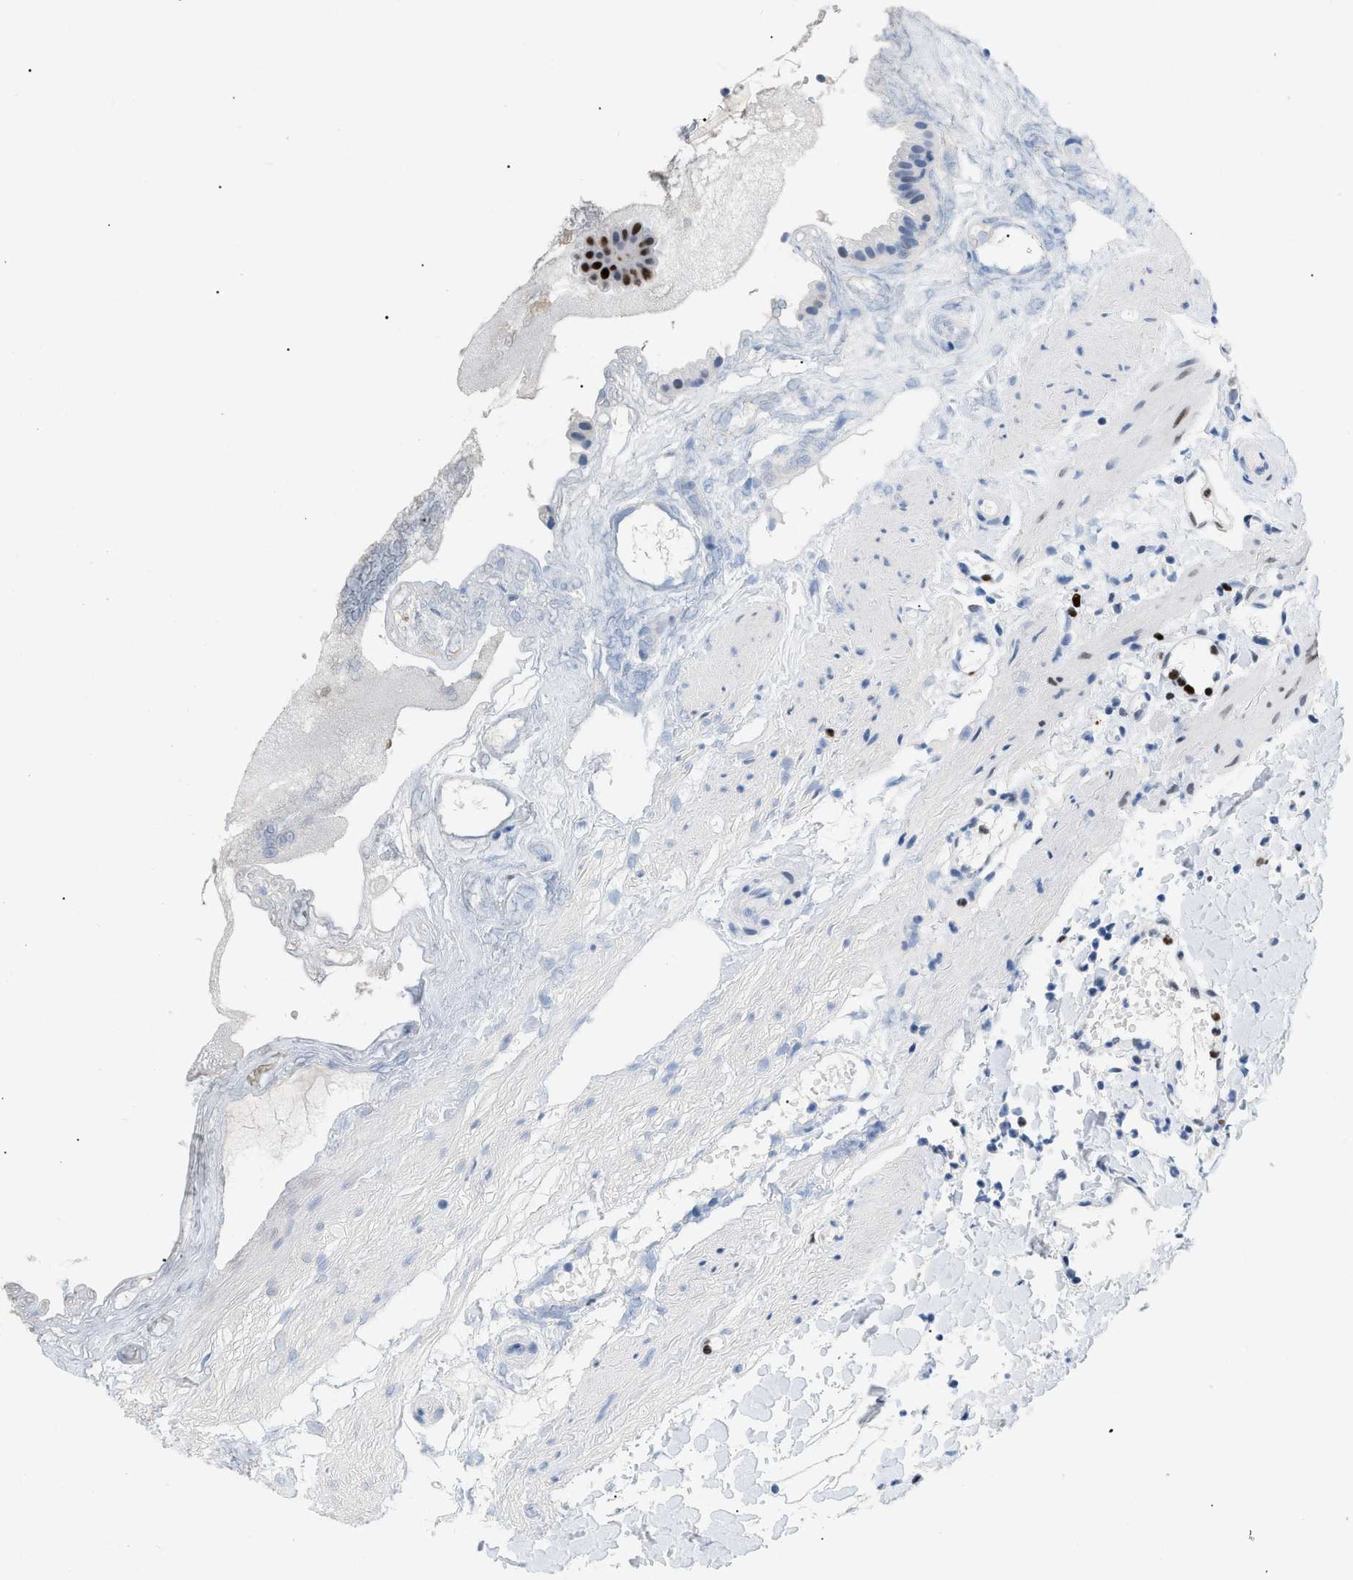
{"staining": {"intensity": "strong", "quantity": "25%-75%", "location": "nuclear"}, "tissue": "gallbladder", "cell_type": "Glandular cells", "image_type": "normal", "snomed": [{"axis": "morphology", "description": "Normal tissue, NOS"}, {"axis": "topography", "description": "Gallbladder"}], "caption": "Glandular cells exhibit strong nuclear staining in about 25%-75% of cells in benign gallbladder. The protein is shown in brown color, while the nuclei are stained blue.", "gene": "MCM7", "patient": {"sex": "female", "age": 26}}